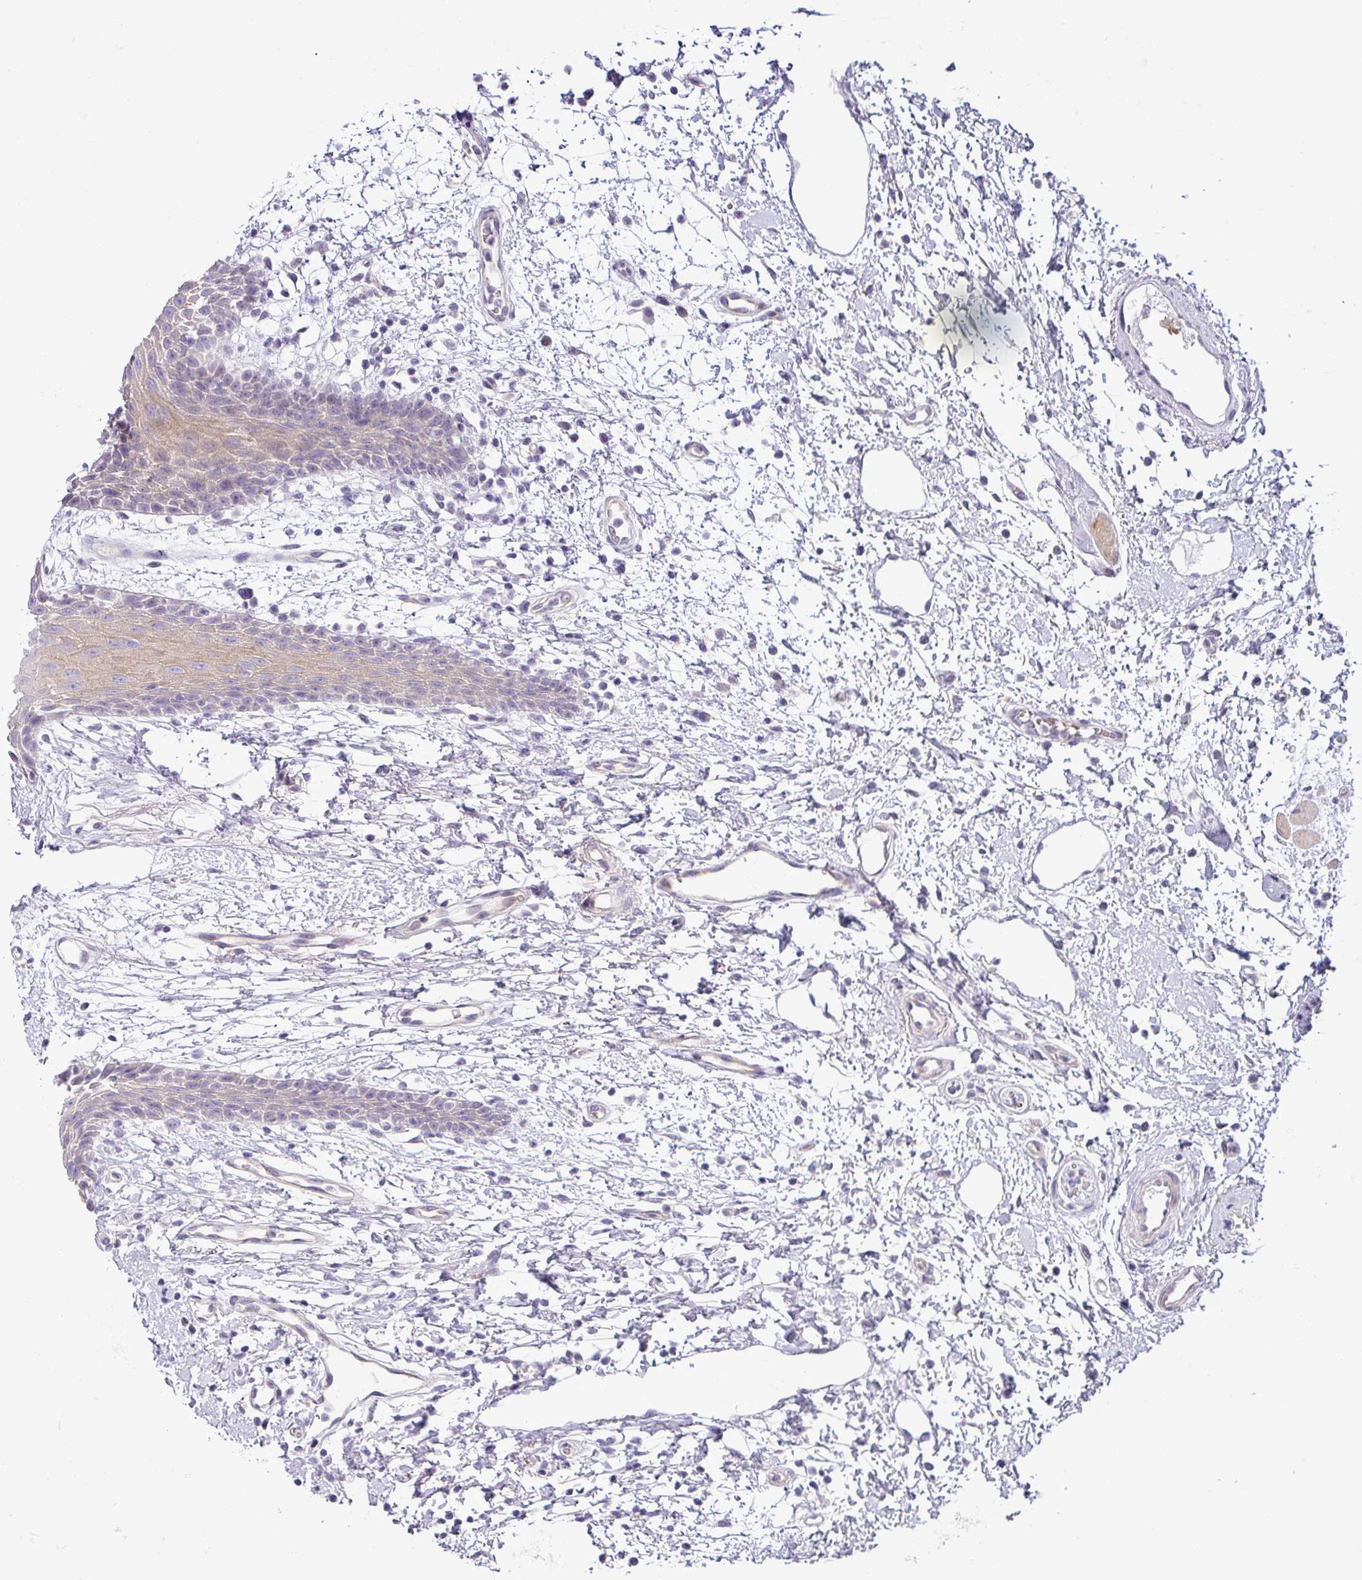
{"staining": {"intensity": "weak", "quantity": "25%-75%", "location": "cytoplasmic/membranous"}, "tissue": "oral mucosa", "cell_type": "Squamous epithelial cells", "image_type": "normal", "snomed": [{"axis": "morphology", "description": "Normal tissue, NOS"}, {"axis": "topography", "description": "Oral tissue"}, {"axis": "topography", "description": "Tounge, NOS"}], "caption": "Oral mucosa stained with DAB (3,3'-diaminobenzidine) IHC exhibits low levels of weak cytoplasmic/membranous positivity in about 25%-75% of squamous epithelial cells.", "gene": "ACAP3", "patient": {"sex": "female", "age": 59}}